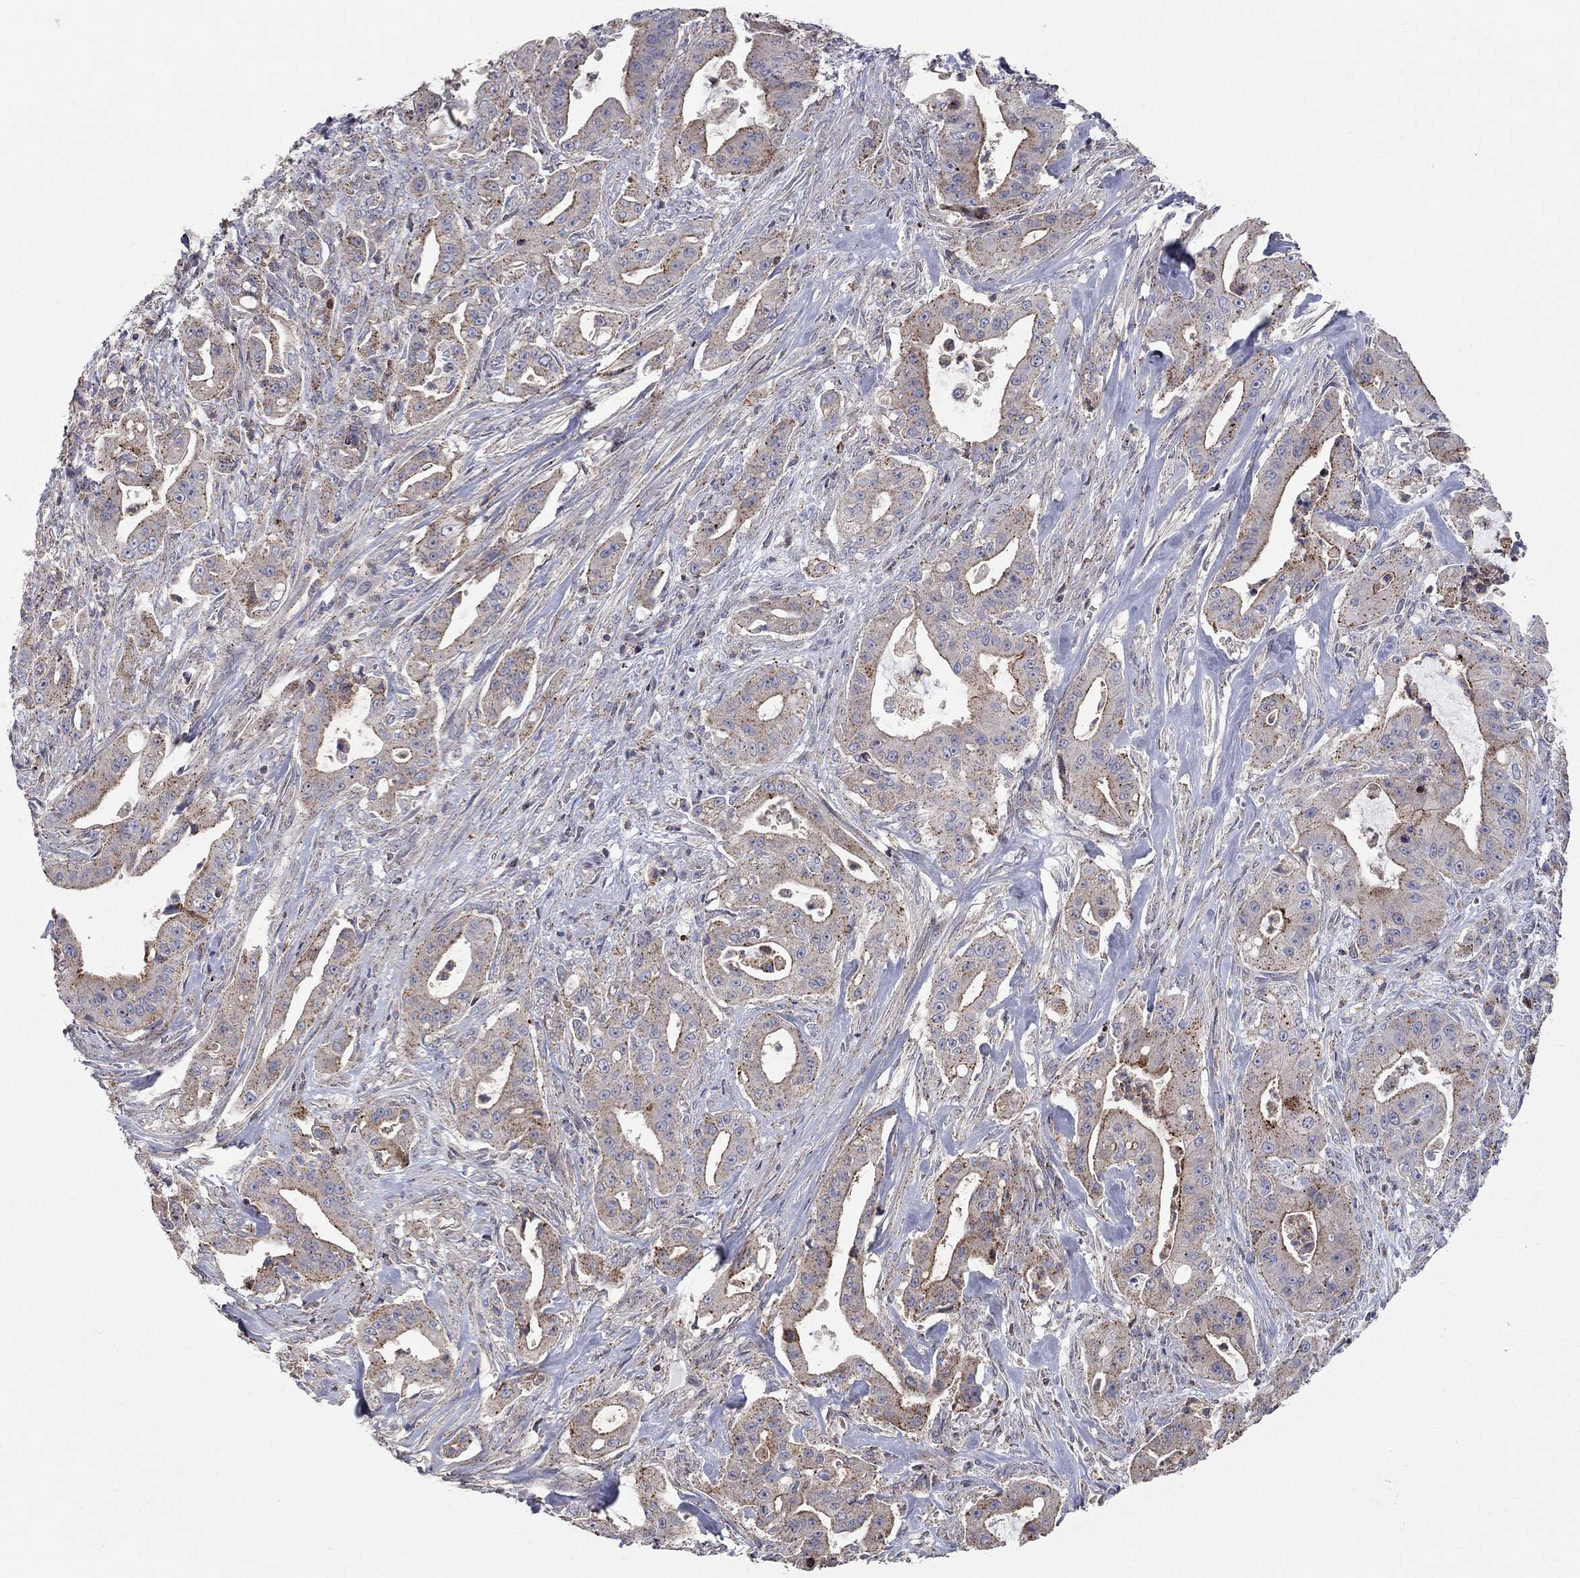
{"staining": {"intensity": "strong", "quantity": "<25%", "location": "cytoplasmic/membranous"}, "tissue": "pancreatic cancer", "cell_type": "Tumor cells", "image_type": "cancer", "snomed": [{"axis": "morphology", "description": "Normal tissue, NOS"}, {"axis": "morphology", "description": "Inflammation, NOS"}, {"axis": "morphology", "description": "Adenocarcinoma, NOS"}, {"axis": "topography", "description": "Pancreas"}], "caption": "Immunohistochemistry staining of adenocarcinoma (pancreatic), which shows medium levels of strong cytoplasmic/membranous positivity in about <25% of tumor cells indicating strong cytoplasmic/membranous protein staining. The staining was performed using DAB (3,3'-diaminobenzidine) (brown) for protein detection and nuclei were counterstained in hematoxylin (blue).", "gene": "ERN2", "patient": {"sex": "male", "age": 57}}